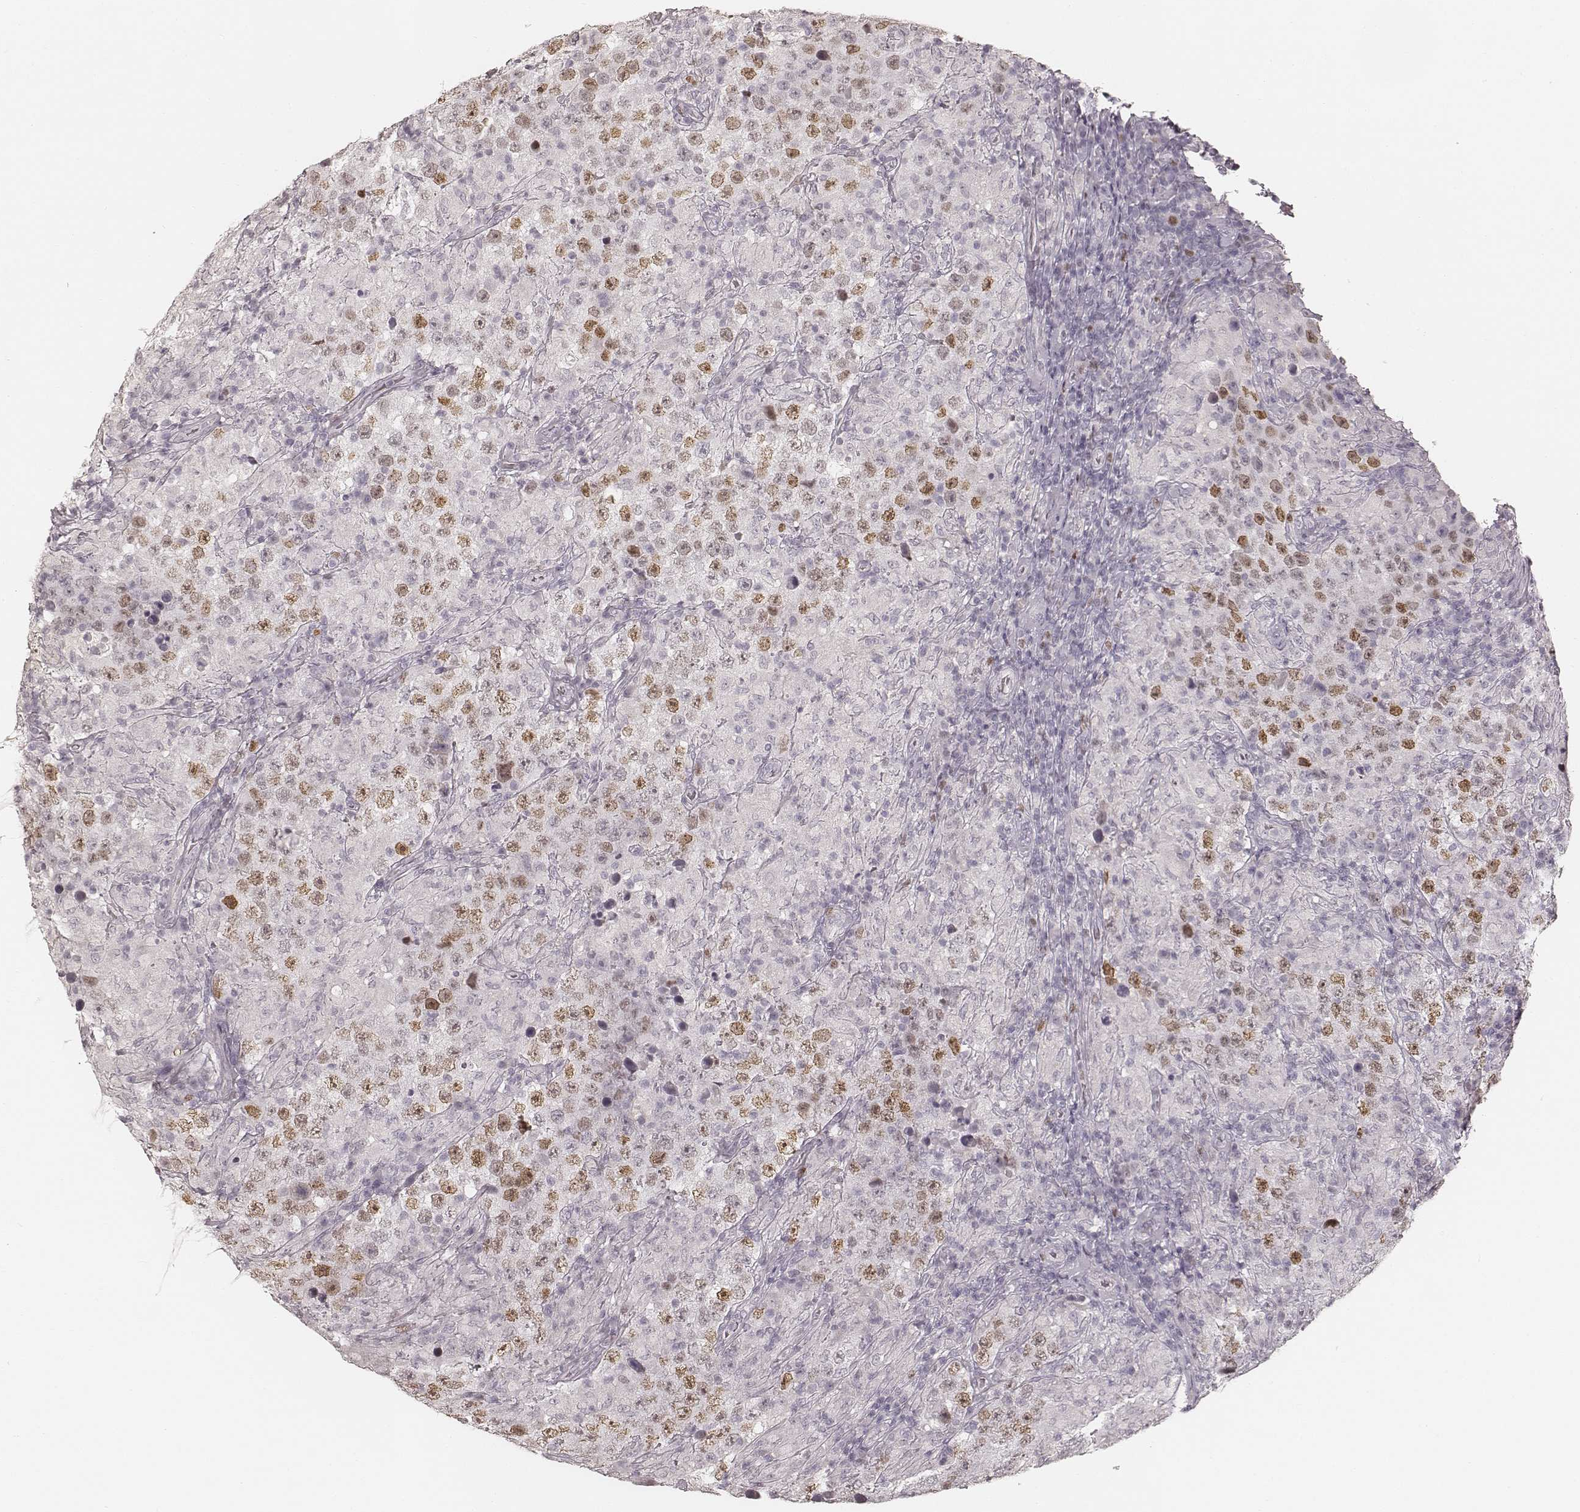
{"staining": {"intensity": "weak", "quantity": ">75%", "location": "nuclear"}, "tissue": "testis cancer", "cell_type": "Tumor cells", "image_type": "cancer", "snomed": [{"axis": "morphology", "description": "Seminoma, NOS"}, {"axis": "morphology", "description": "Carcinoma, Embryonal, NOS"}, {"axis": "topography", "description": "Testis"}], "caption": "DAB immunohistochemical staining of human testis cancer (seminoma) exhibits weak nuclear protein positivity in about >75% of tumor cells. (DAB (3,3'-diaminobenzidine) = brown stain, brightfield microscopy at high magnification).", "gene": "TEX37", "patient": {"sex": "male", "age": 41}}